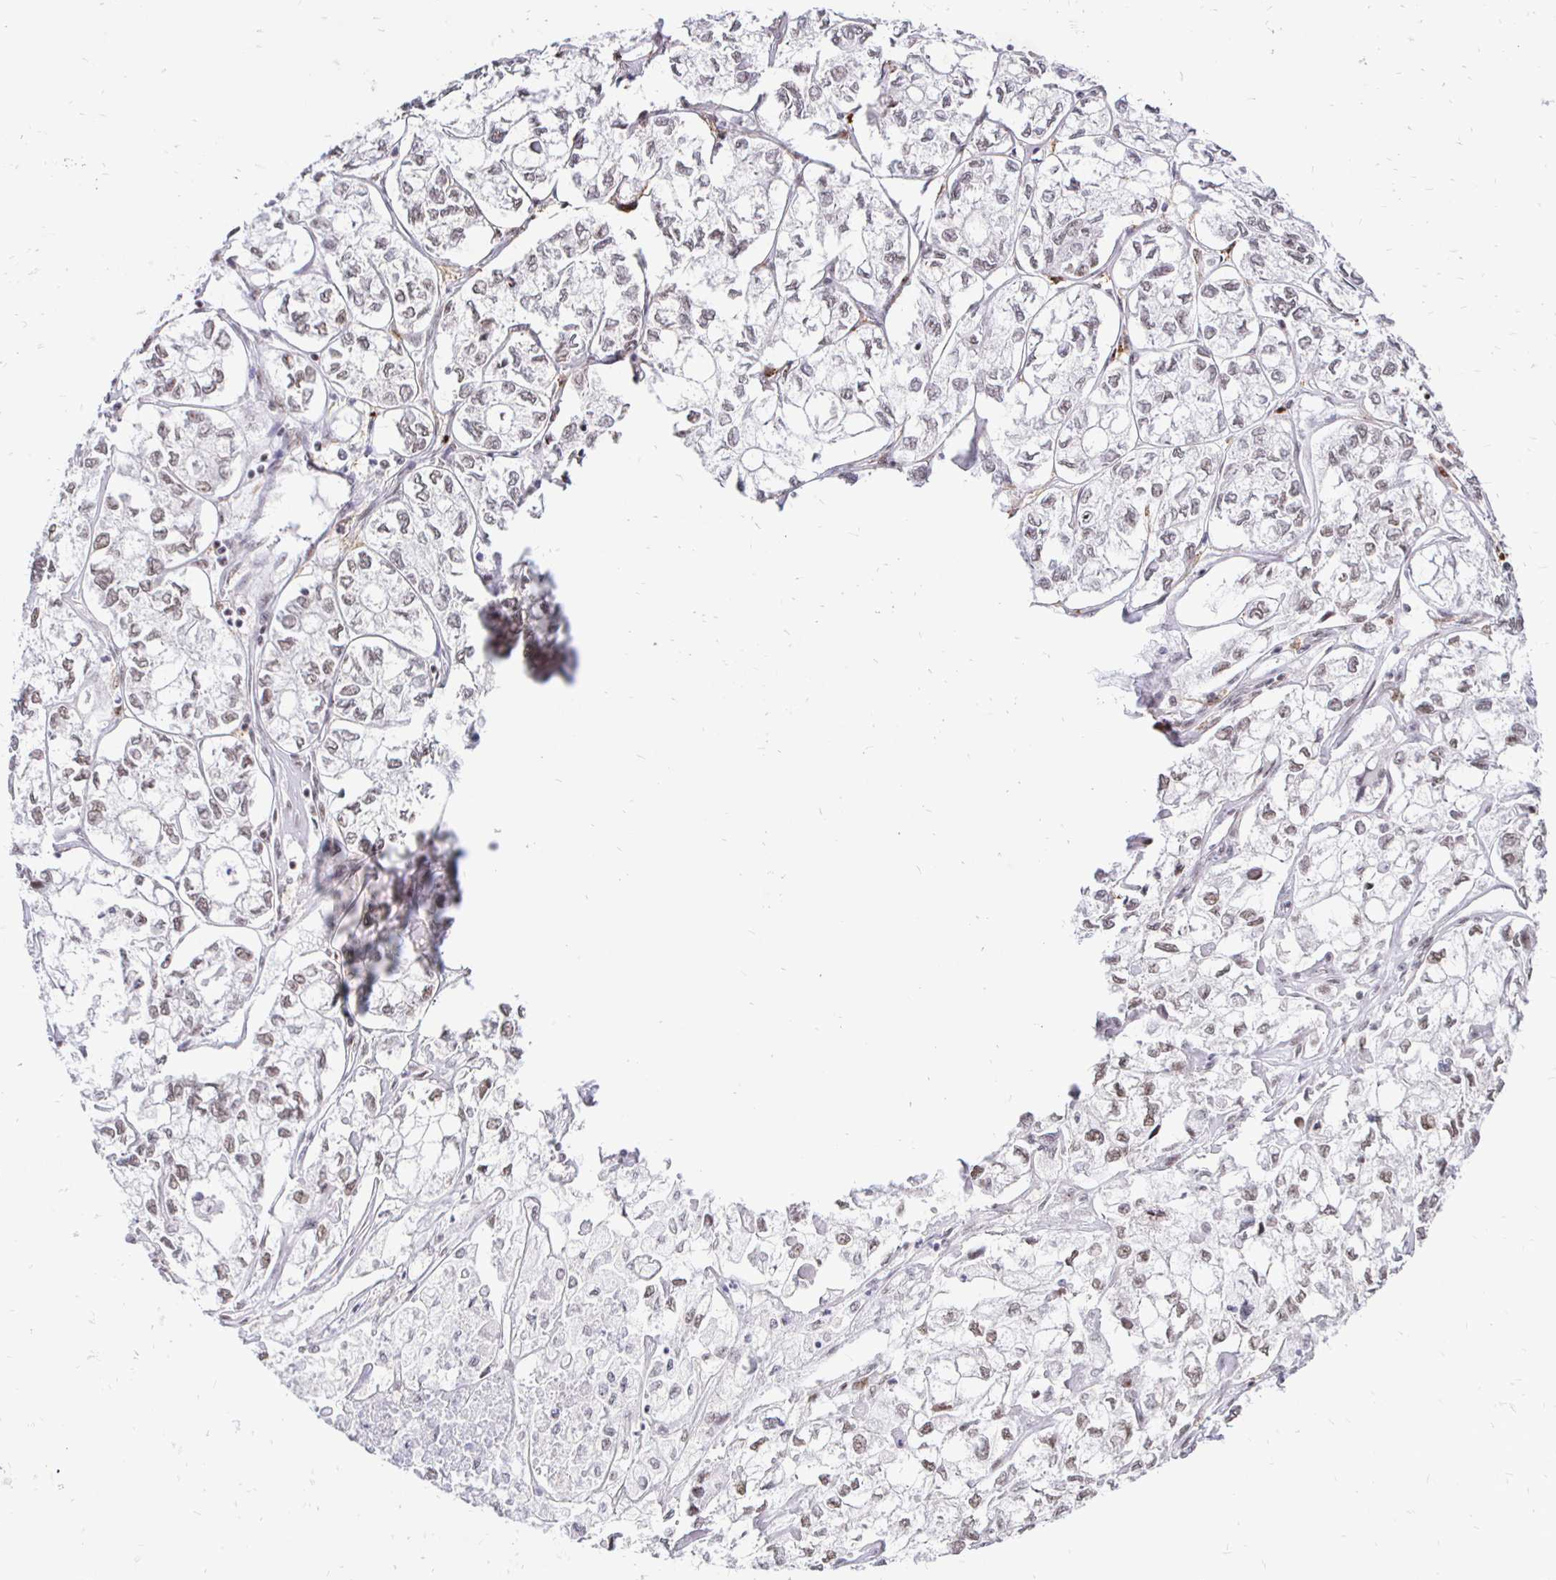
{"staining": {"intensity": "moderate", "quantity": "25%-75%", "location": "nuclear"}, "tissue": "ovarian cancer", "cell_type": "Tumor cells", "image_type": "cancer", "snomed": [{"axis": "morphology", "description": "Carcinoma, endometroid"}, {"axis": "topography", "description": "Ovary"}], "caption": "Human endometroid carcinoma (ovarian) stained for a protein (brown) displays moderate nuclear positive staining in about 25%-75% of tumor cells.", "gene": "SIN3A", "patient": {"sex": "female", "age": 64}}